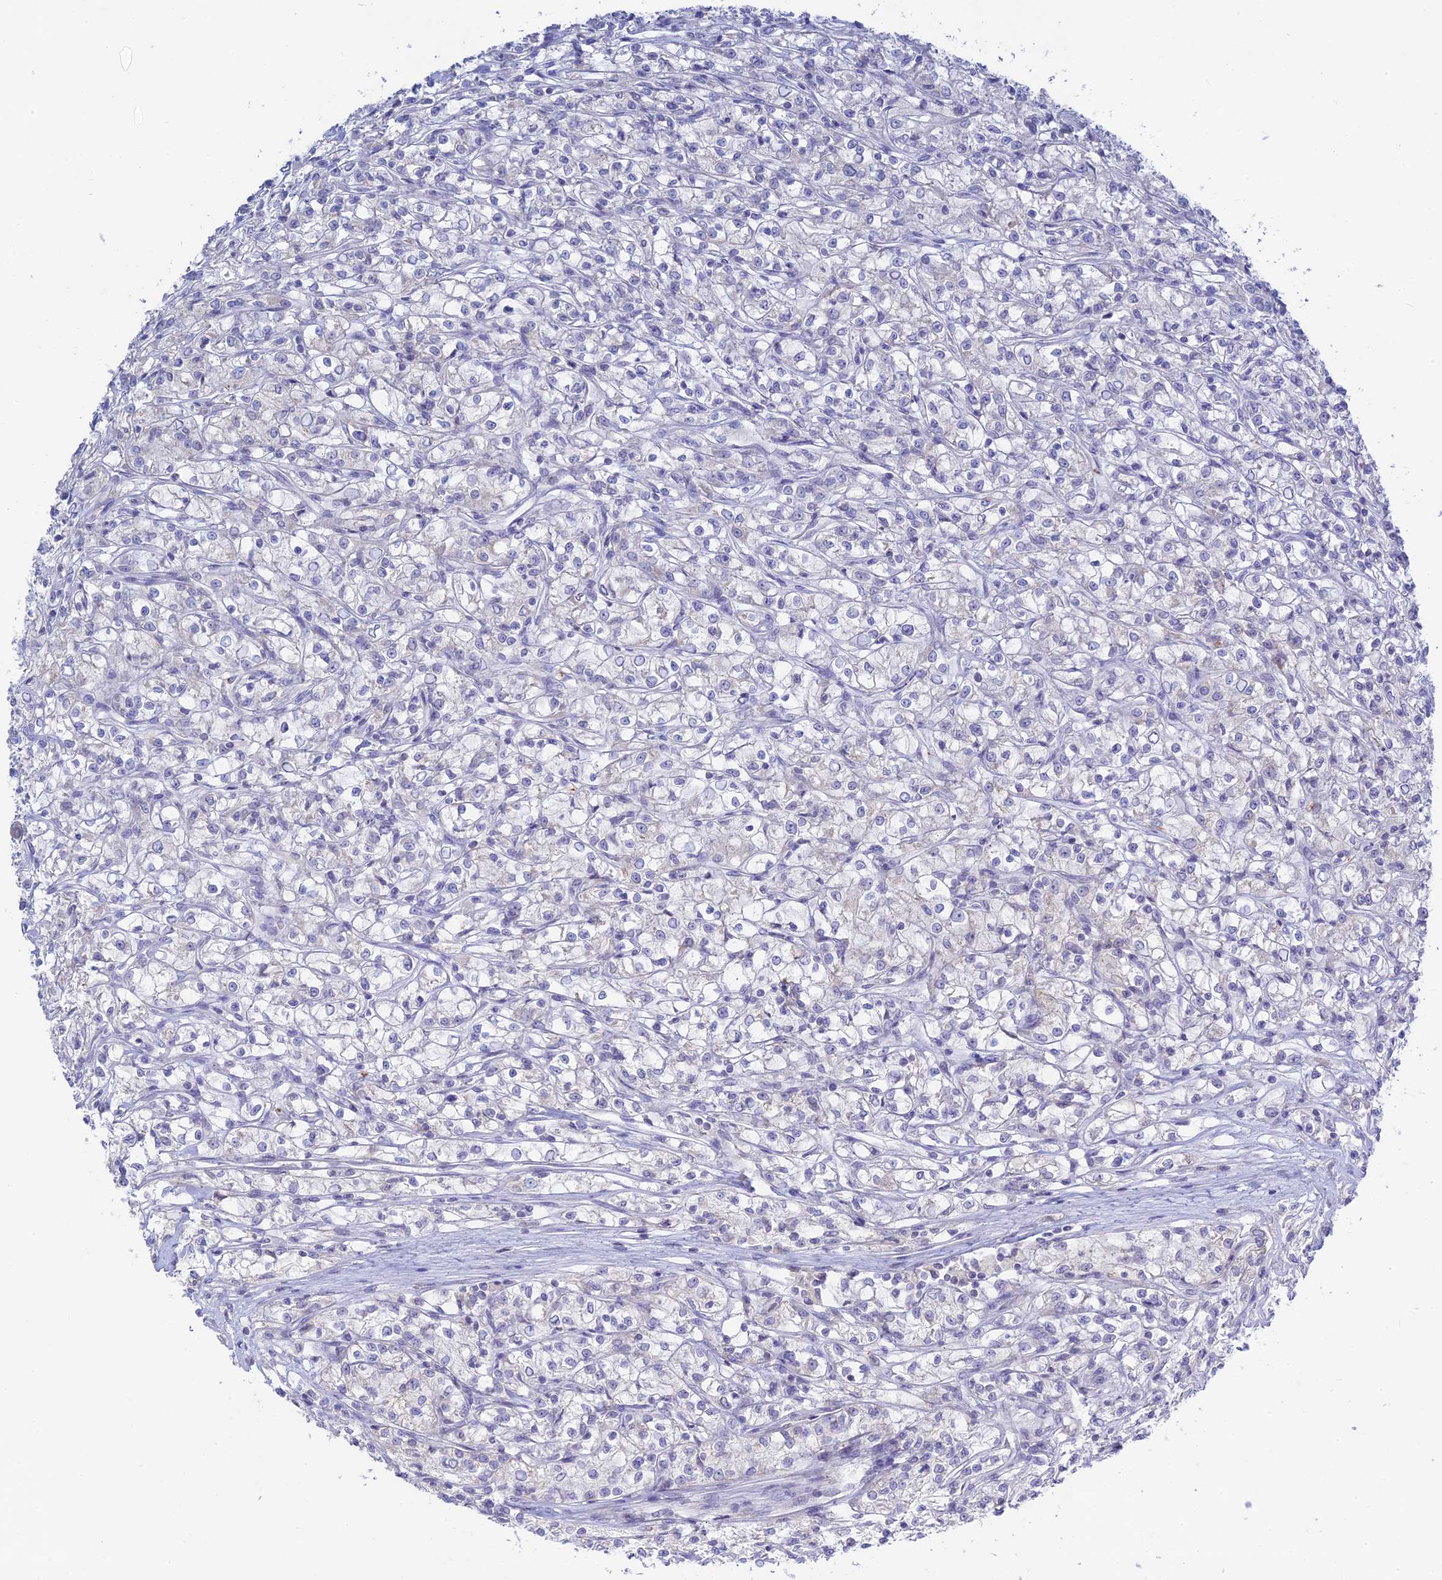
{"staining": {"intensity": "negative", "quantity": "none", "location": "none"}, "tissue": "renal cancer", "cell_type": "Tumor cells", "image_type": "cancer", "snomed": [{"axis": "morphology", "description": "Adenocarcinoma, NOS"}, {"axis": "topography", "description": "Kidney"}], "caption": "This is an immunohistochemistry micrograph of human renal adenocarcinoma. There is no staining in tumor cells.", "gene": "TMEM40", "patient": {"sex": "female", "age": 59}}